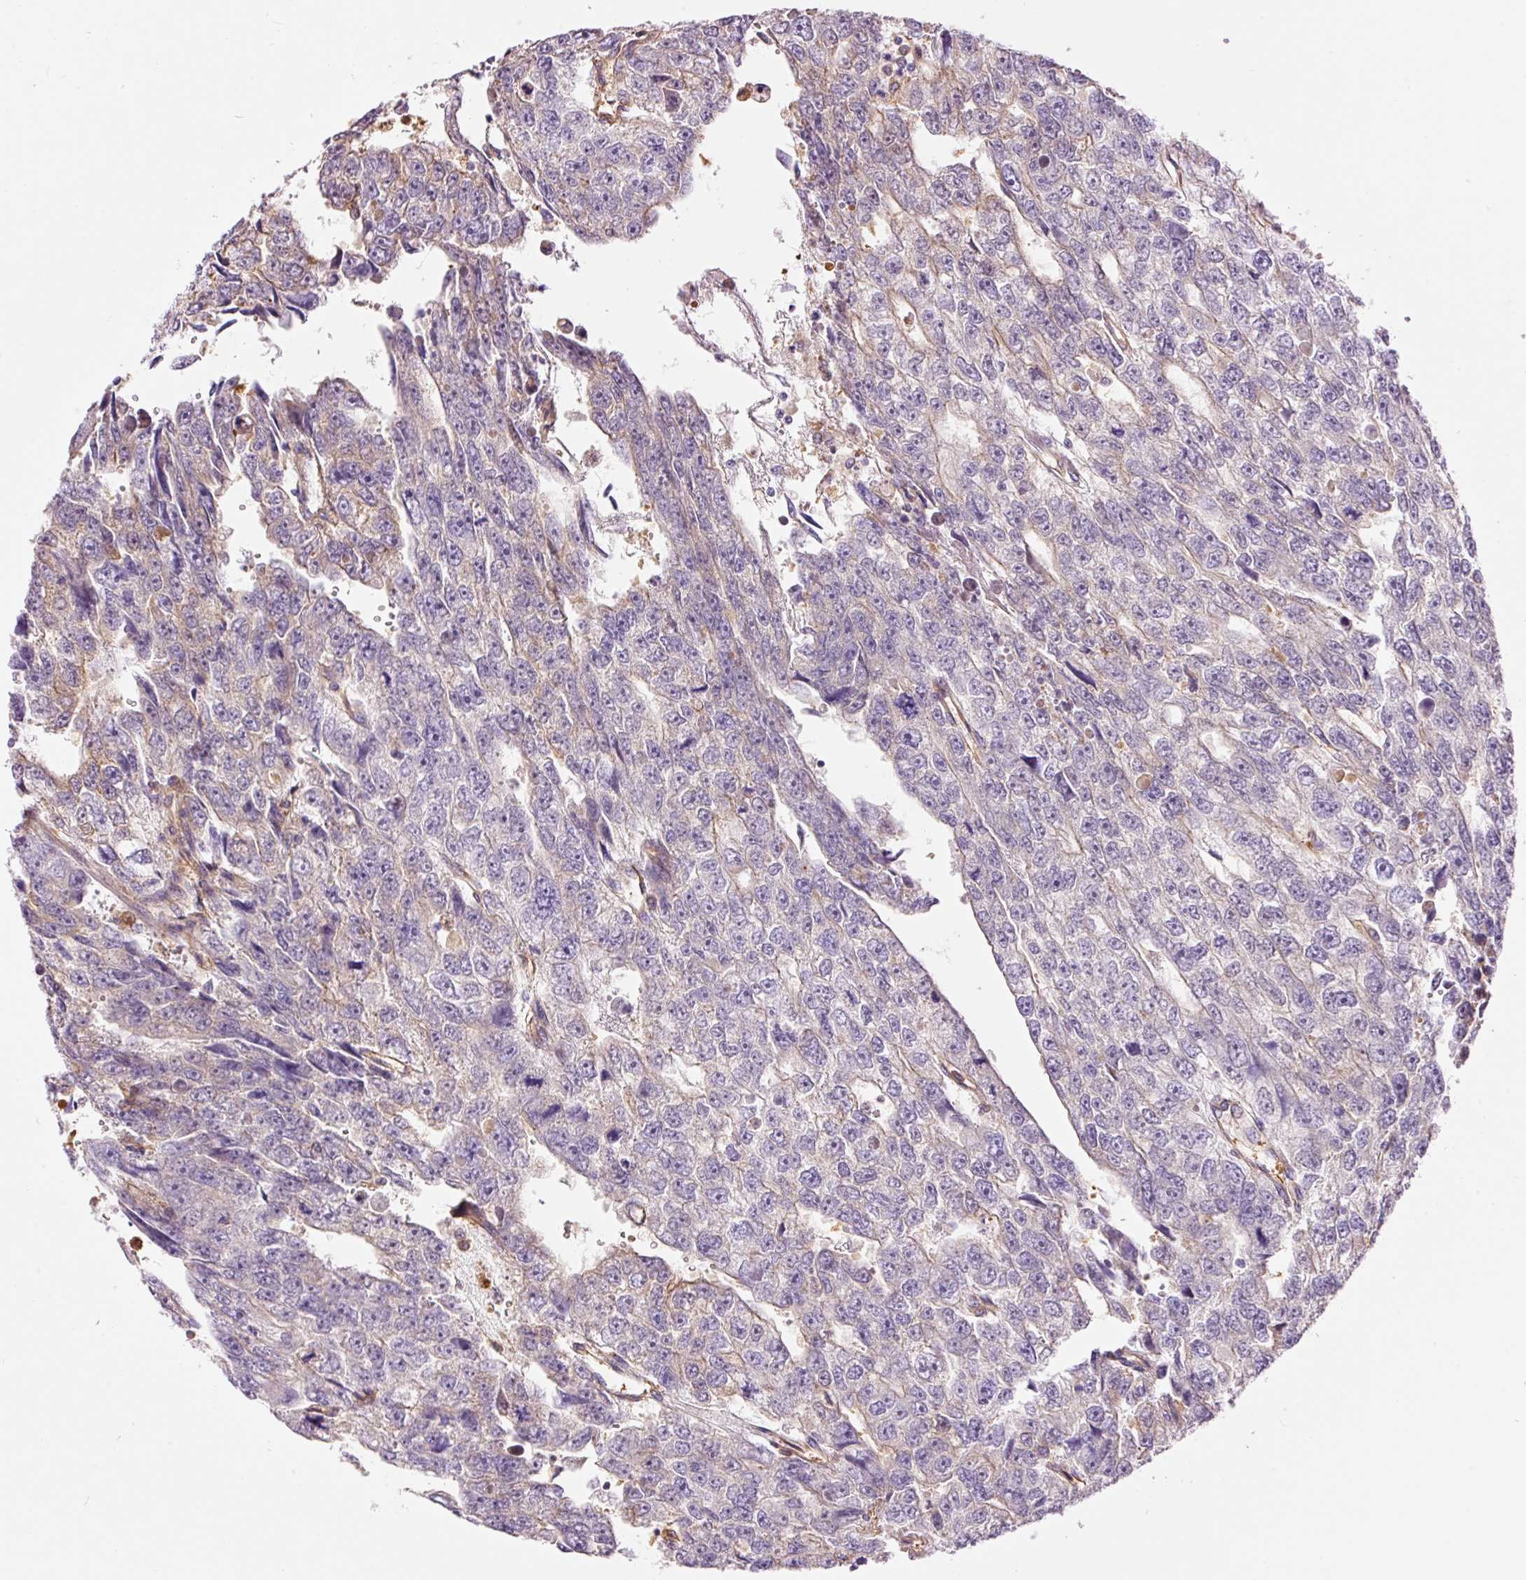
{"staining": {"intensity": "weak", "quantity": "<25%", "location": "cytoplasmic/membranous"}, "tissue": "testis cancer", "cell_type": "Tumor cells", "image_type": "cancer", "snomed": [{"axis": "morphology", "description": "Carcinoma, Embryonal, NOS"}, {"axis": "topography", "description": "Testis"}], "caption": "Immunohistochemistry (IHC) micrograph of neoplastic tissue: testis cancer stained with DAB demonstrates no significant protein staining in tumor cells.", "gene": "IL10RB", "patient": {"sex": "male", "age": 20}}